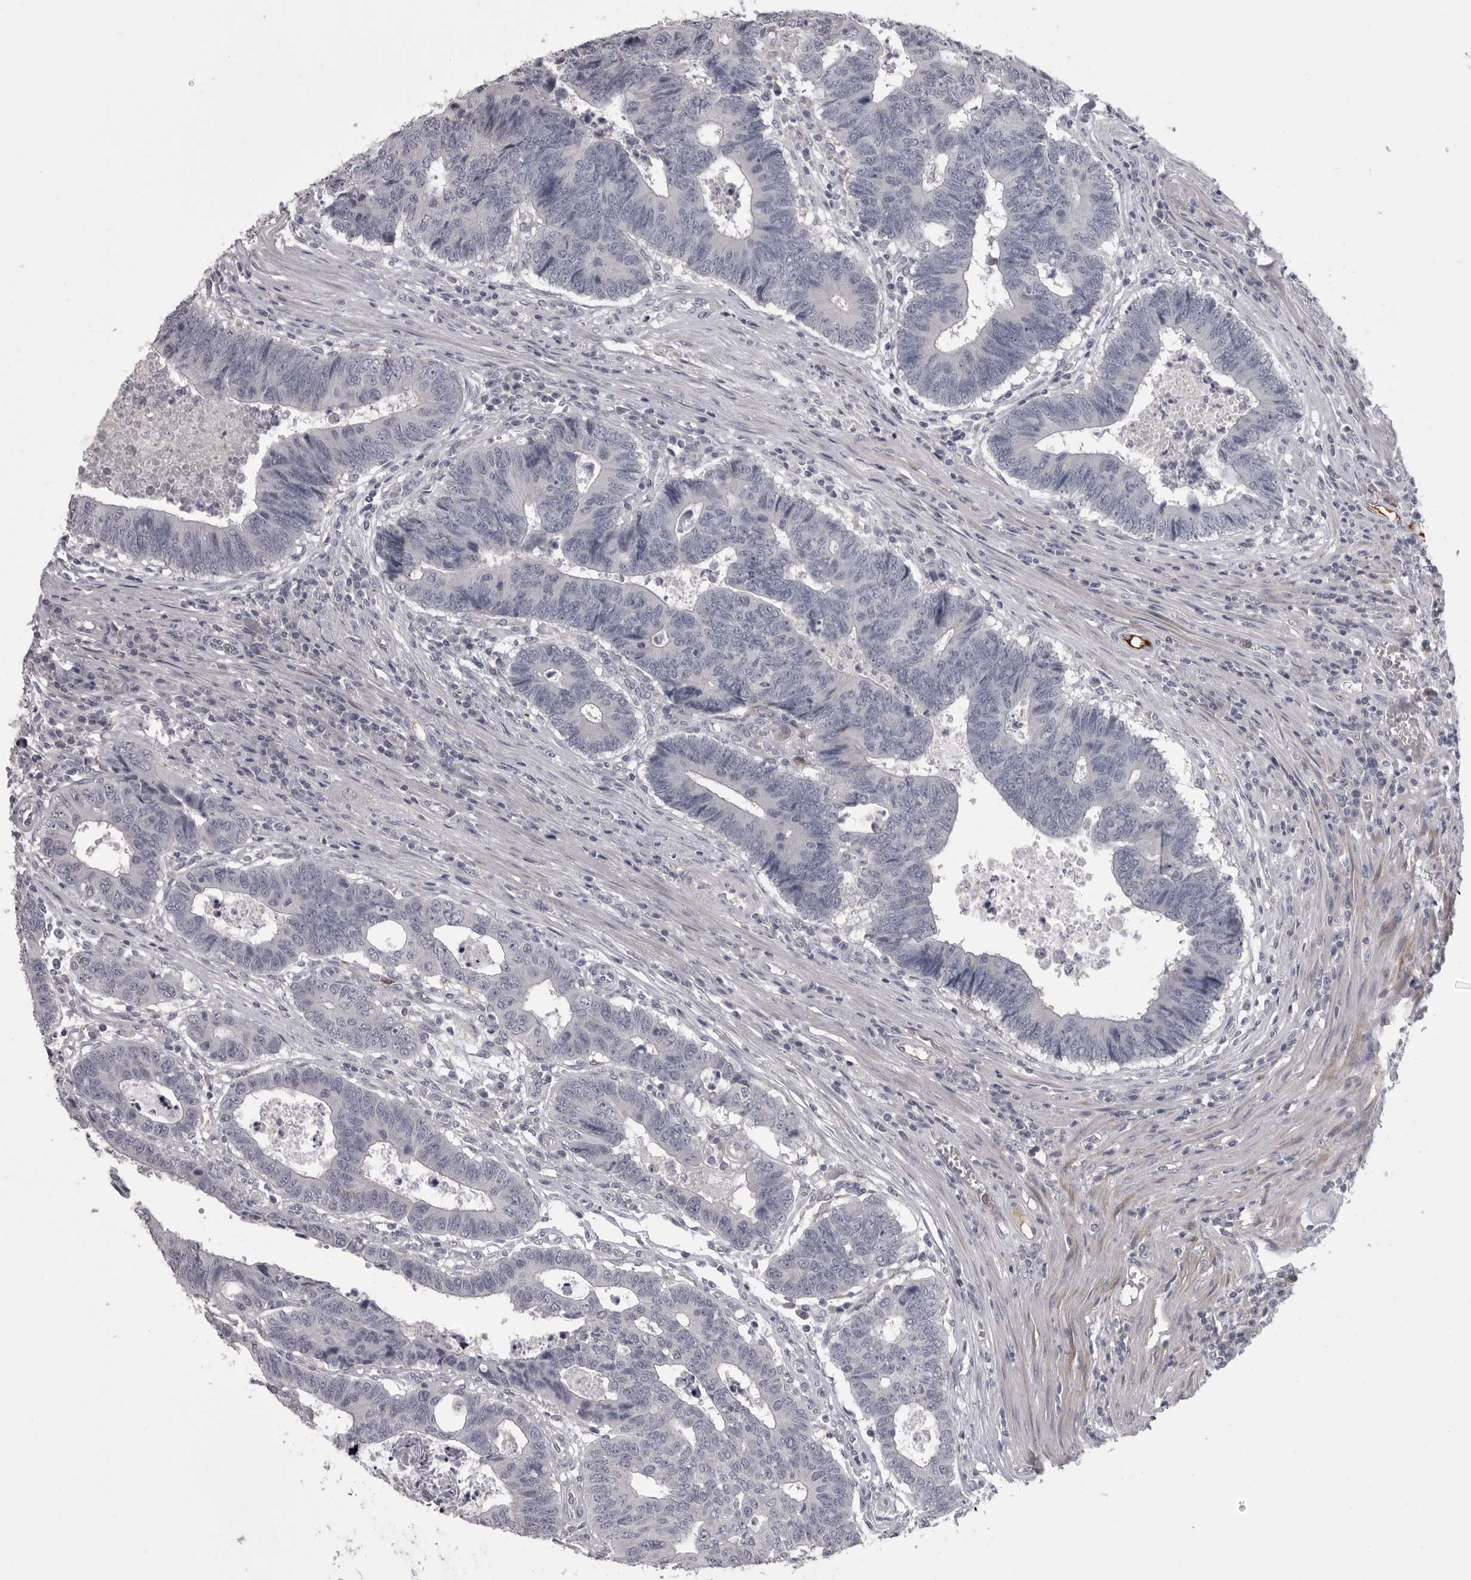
{"staining": {"intensity": "negative", "quantity": "none", "location": "none"}, "tissue": "colorectal cancer", "cell_type": "Tumor cells", "image_type": "cancer", "snomed": [{"axis": "morphology", "description": "Adenocarcinoma, NOS"}, {"axis": "topography", "description": "Rectum"}], "caption": "This is an immunohistochemistry histopathology image of colorectal adenocarcinoma. There is no expression in tumor cells.", "gene": "SERPING1", "patient": {"sex": "male", "age": 84}}